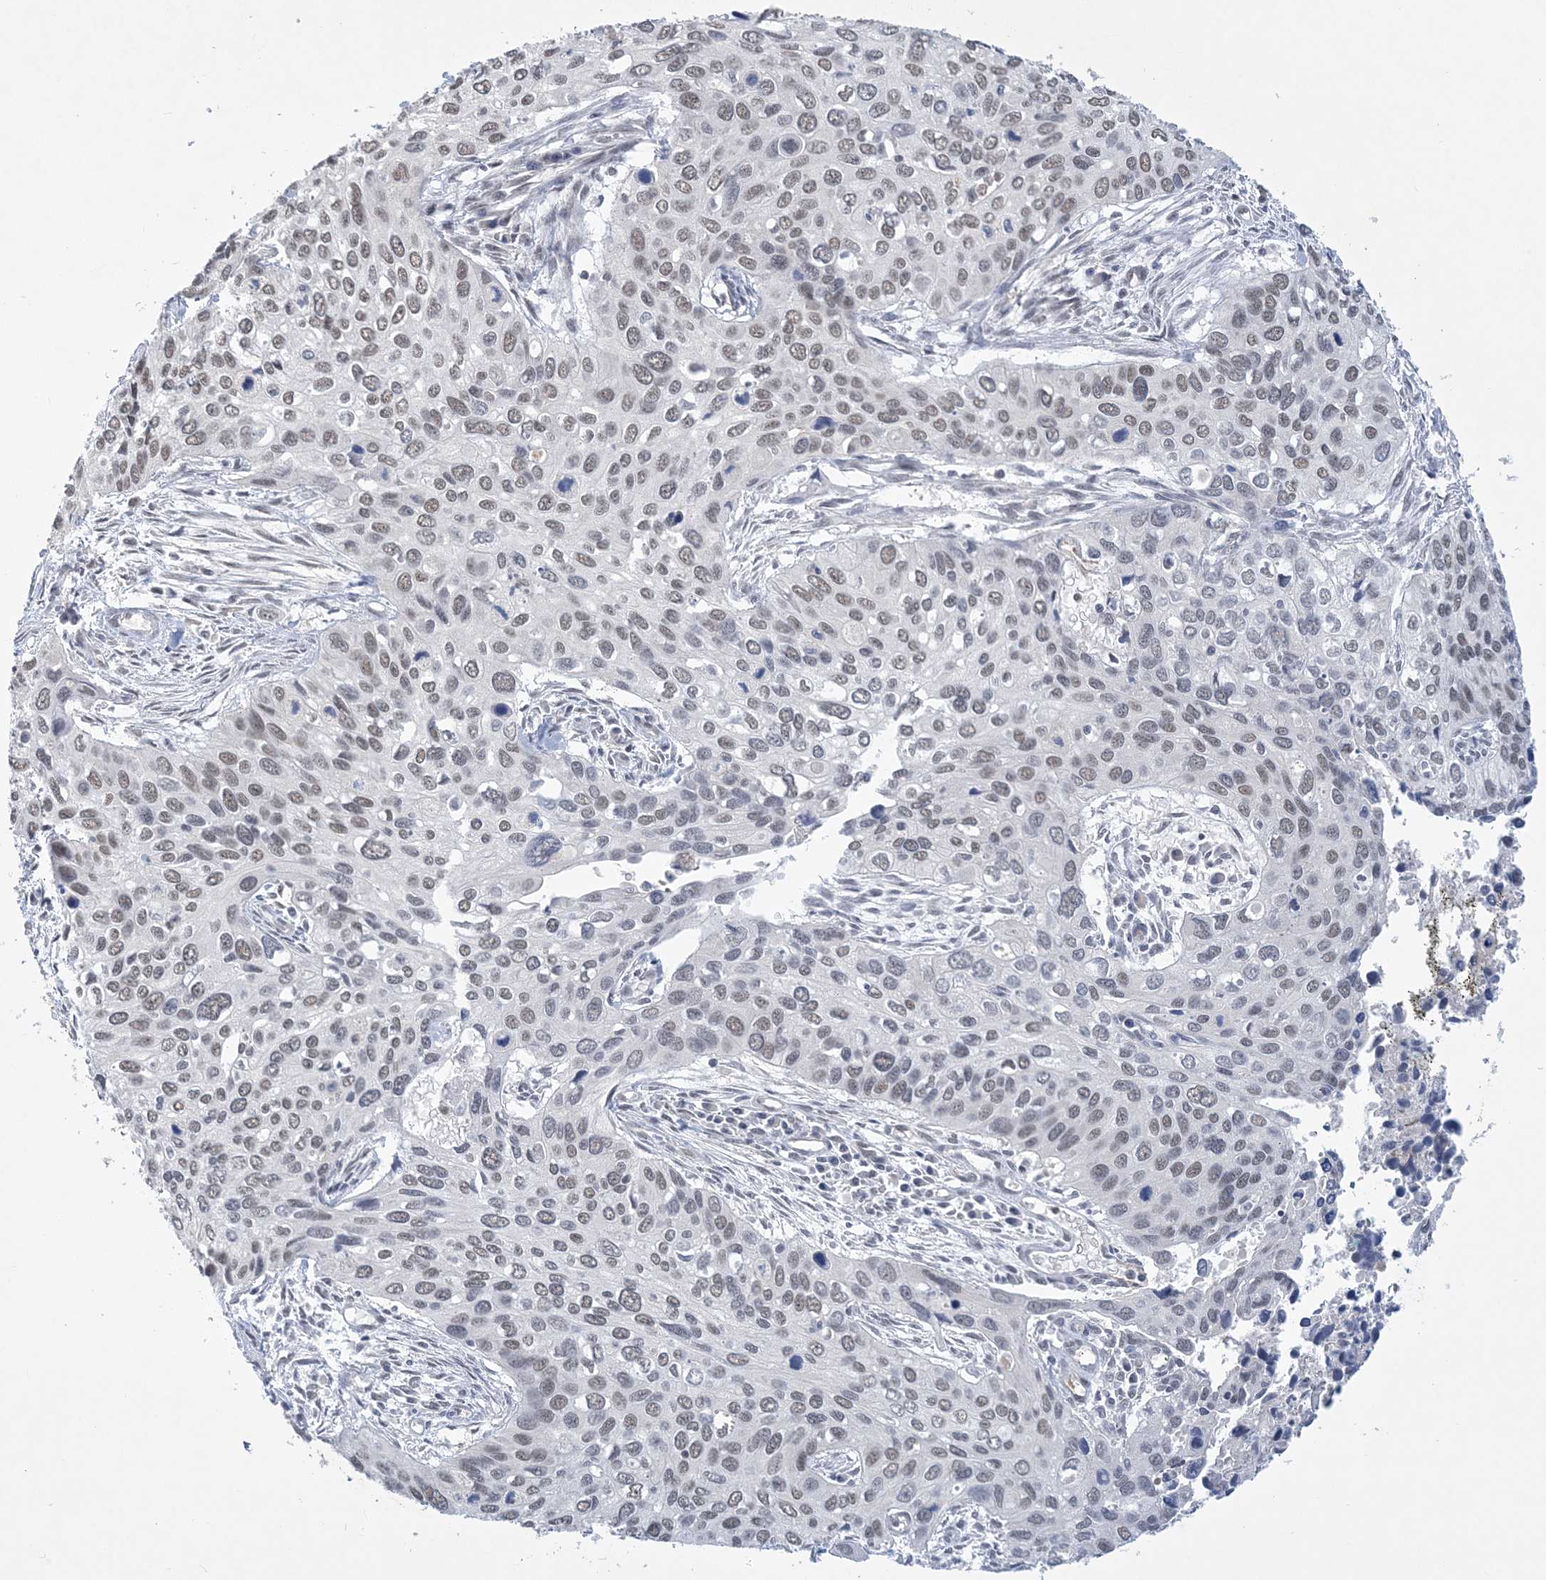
{"staining": {"intensity": "weak", "quantity": ">75%", "location": "nuclear"}, "tissue": "cervical cancer", "cell_type": "Tumor cells", "image_type": "cancer", "snomed": [{"axis": "morphology", "description": "Squamous cell carcinoma, NOS"}, {"axis": "topography", "description": "Cervix"}], "caption": "Brown immunohistochemical staining in human squamous cell carcinoma (cervical) exhibits weak nuclear positivity in about >75% of tumor cells.", "gene": "KMT2D", "patient": {"sex": "female", "age": 55}}